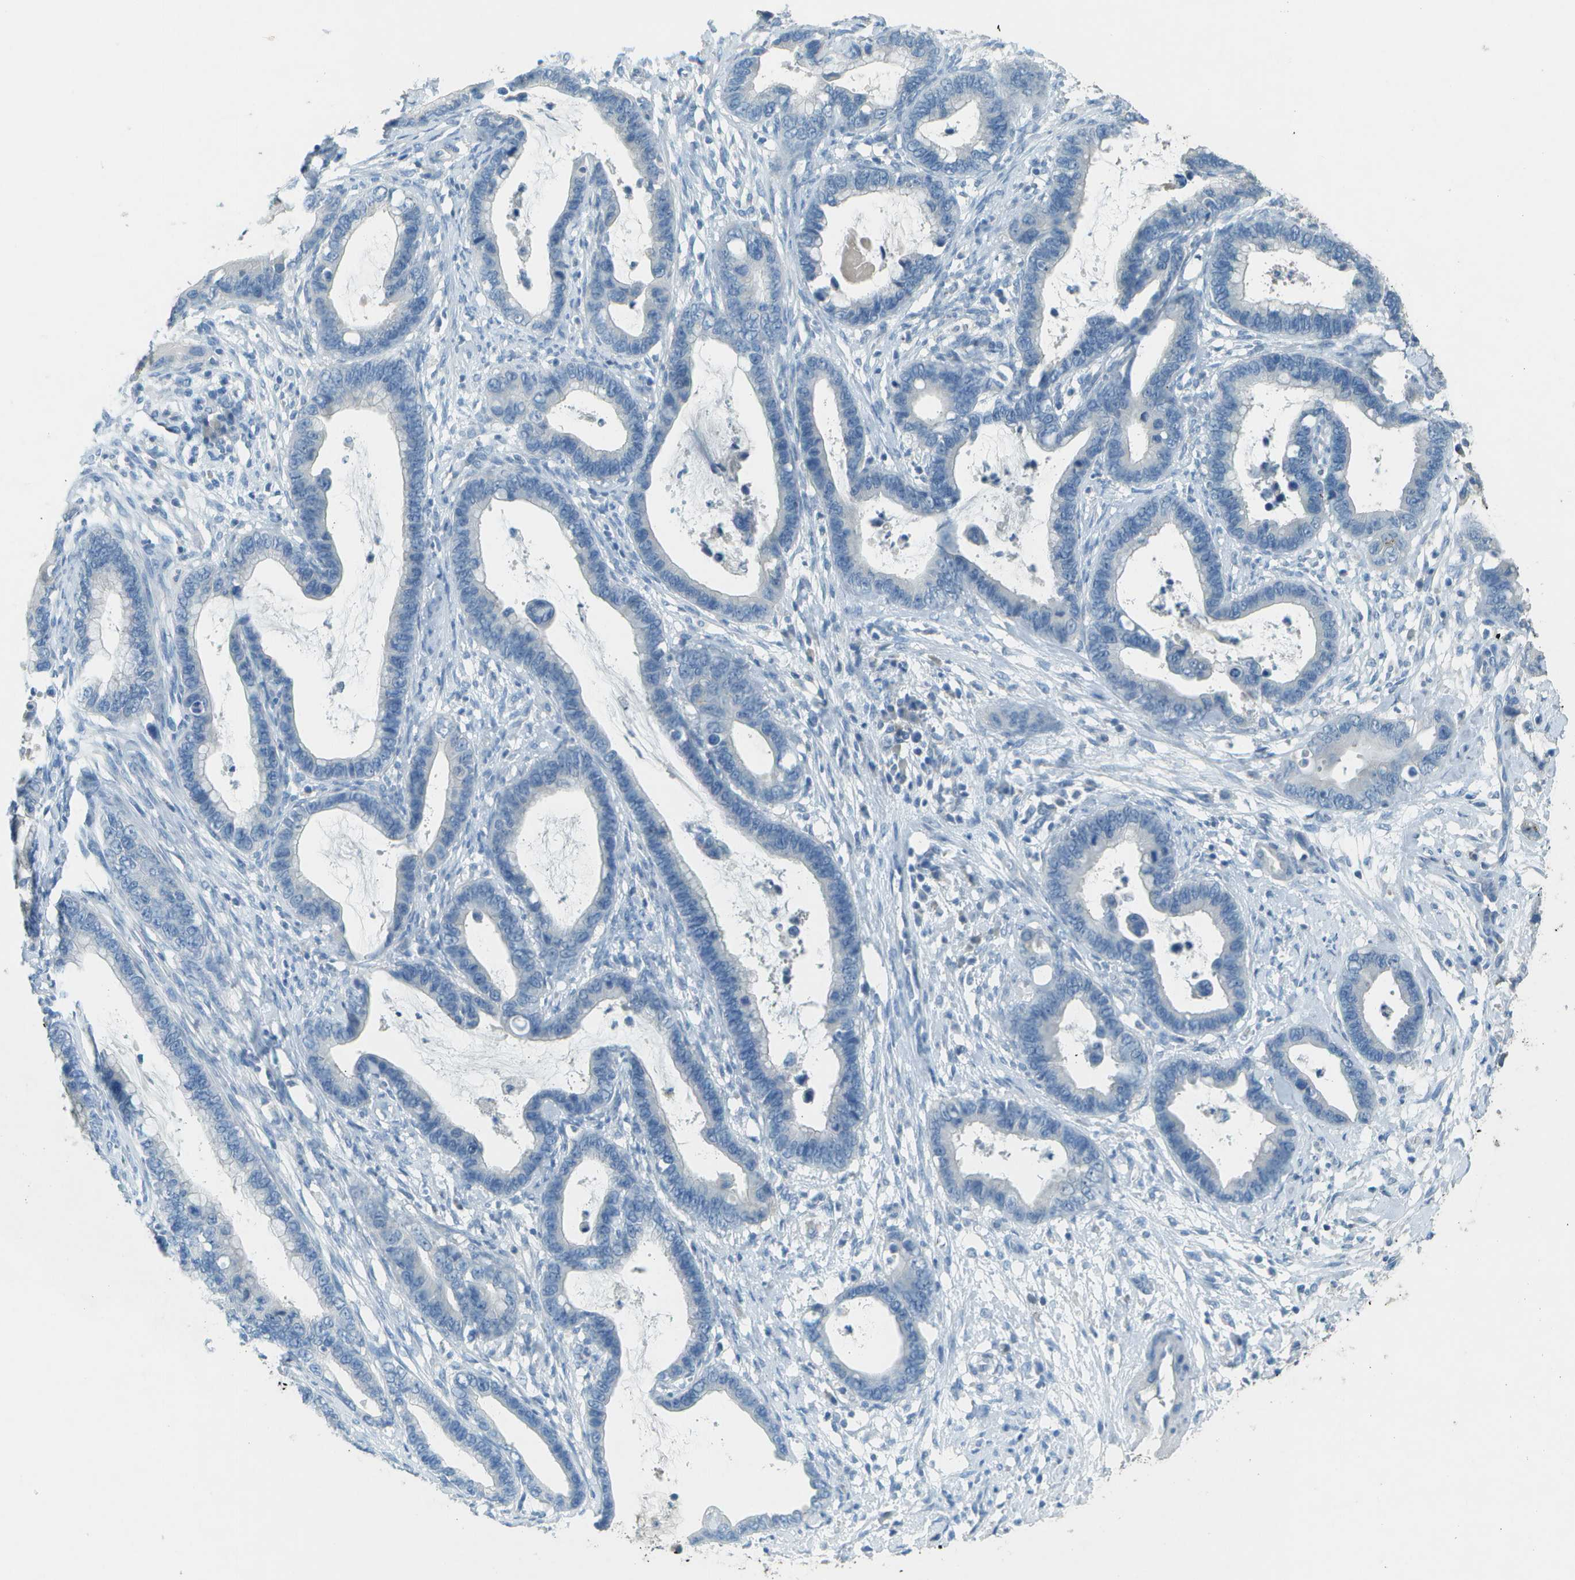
{"staining": {"intensity": "negative", "quantity": "none", "location": "none"}, "tissue": "cervical cancer", "cell_type": "Tumor cells", "image_type": "cancer", "snomed": [{"axis": "morphology", "description": "Adenocarcinoma, NOS"}, {"axis": "topography", "description": "Cervix"}], "caption": "This is a image of immunohistochemistry staining of adenocarcinoma (cervical), which shows no expression in tumor cells. The staining is performed using DAB (3,3'-diaminobenzidine) brown chromogen with nuclei counter-stained in using hematoxylin.", "gene": "LGI2", "patient": {"sex": "female", "age": 44}}